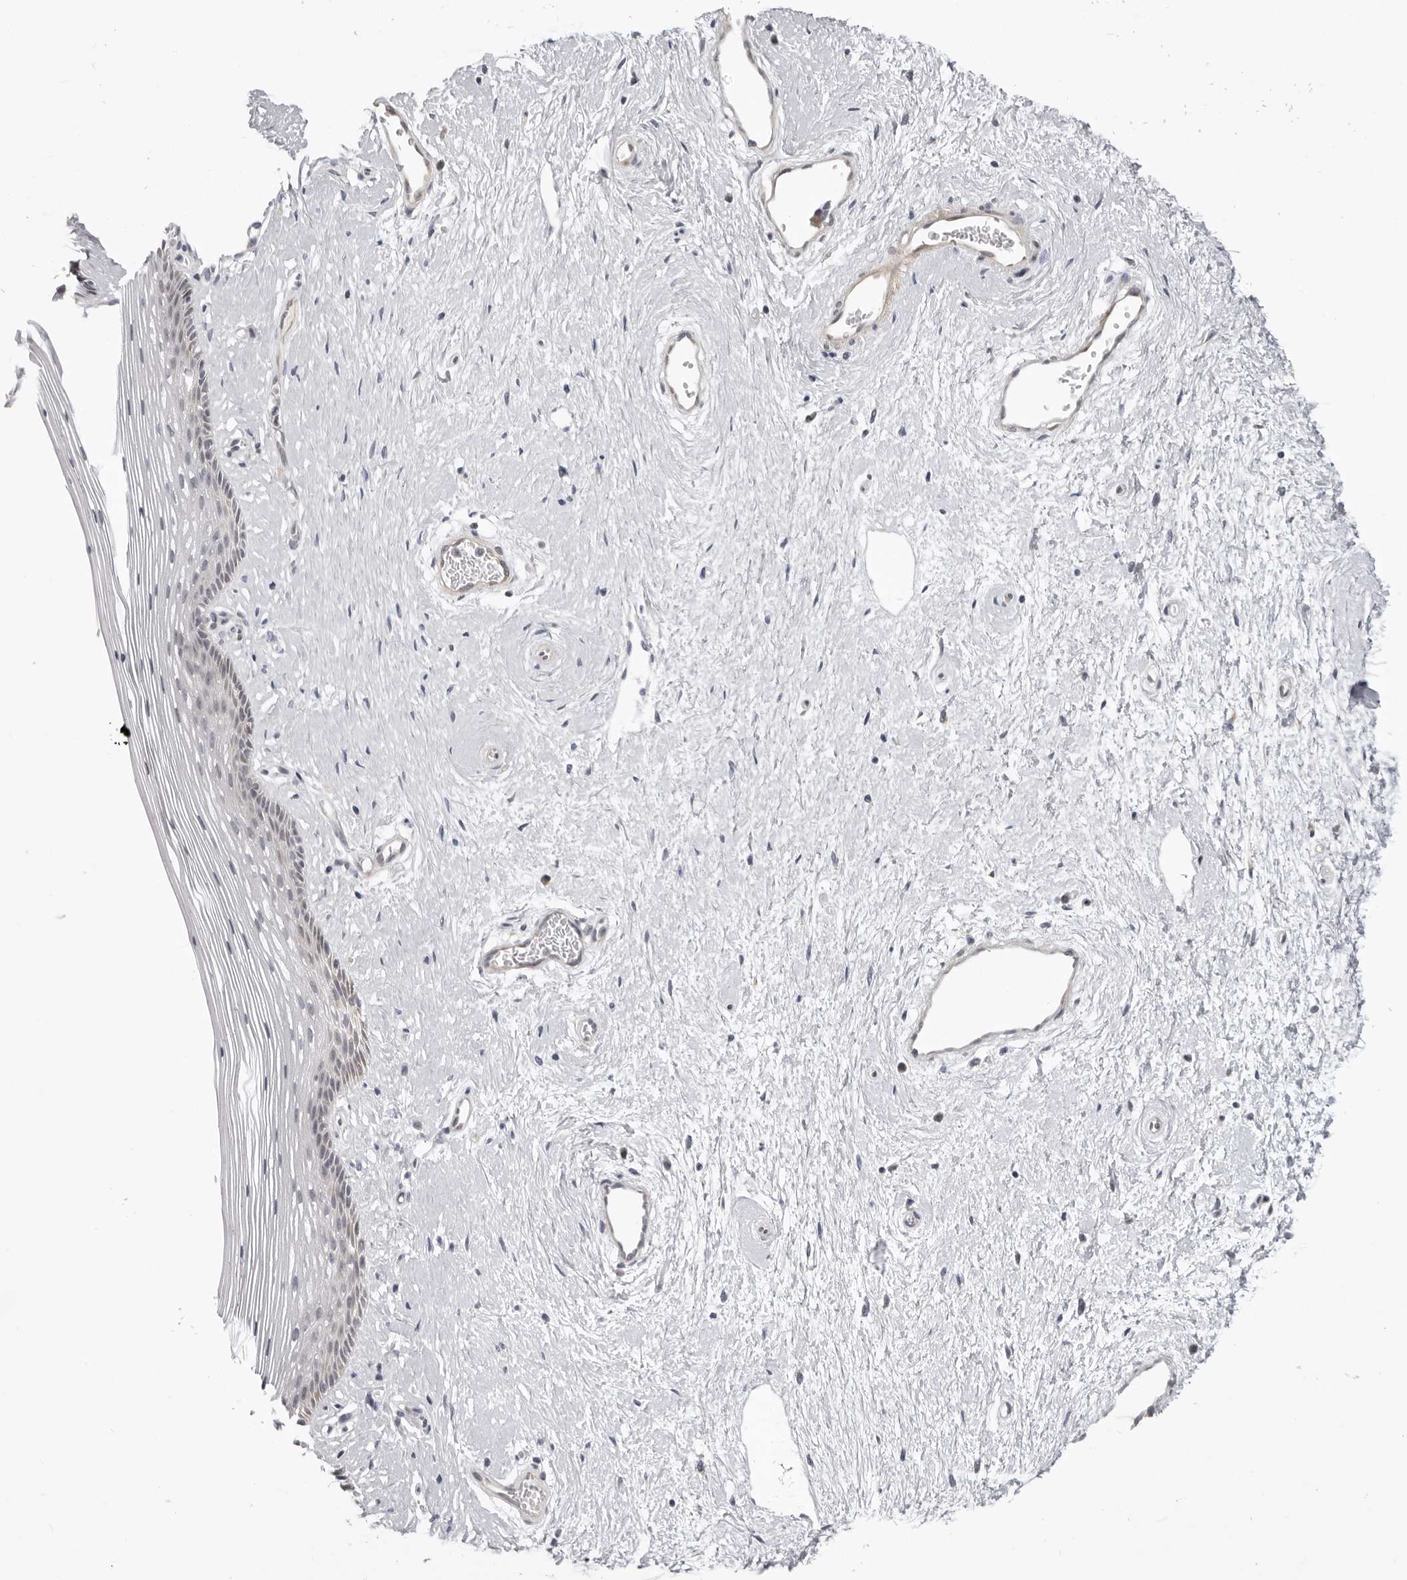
{"staining": {"intensity": "moderate", "quantity": "<25%", "location": "cytoplasmic/membranous"}, "tissue": "vagina", "cell_type": "Squamous epithelial cells", "image_type": "normal", "snomed": [{"axis": "morphology", "description": "Normal tissue, NOS"}, {"axis": "topography", "description": "Vagina"}], "caption": "Brown immunohistochemical staining in unremarkable human vagina shows moderate cytoplasmic/membranous expression in approximately <25% of squamous epithelial cells. (IHC, brightfield microscopy, high magnification).", "gene": "SUGCT", "patient": {"sex": "female", "age": 46}}